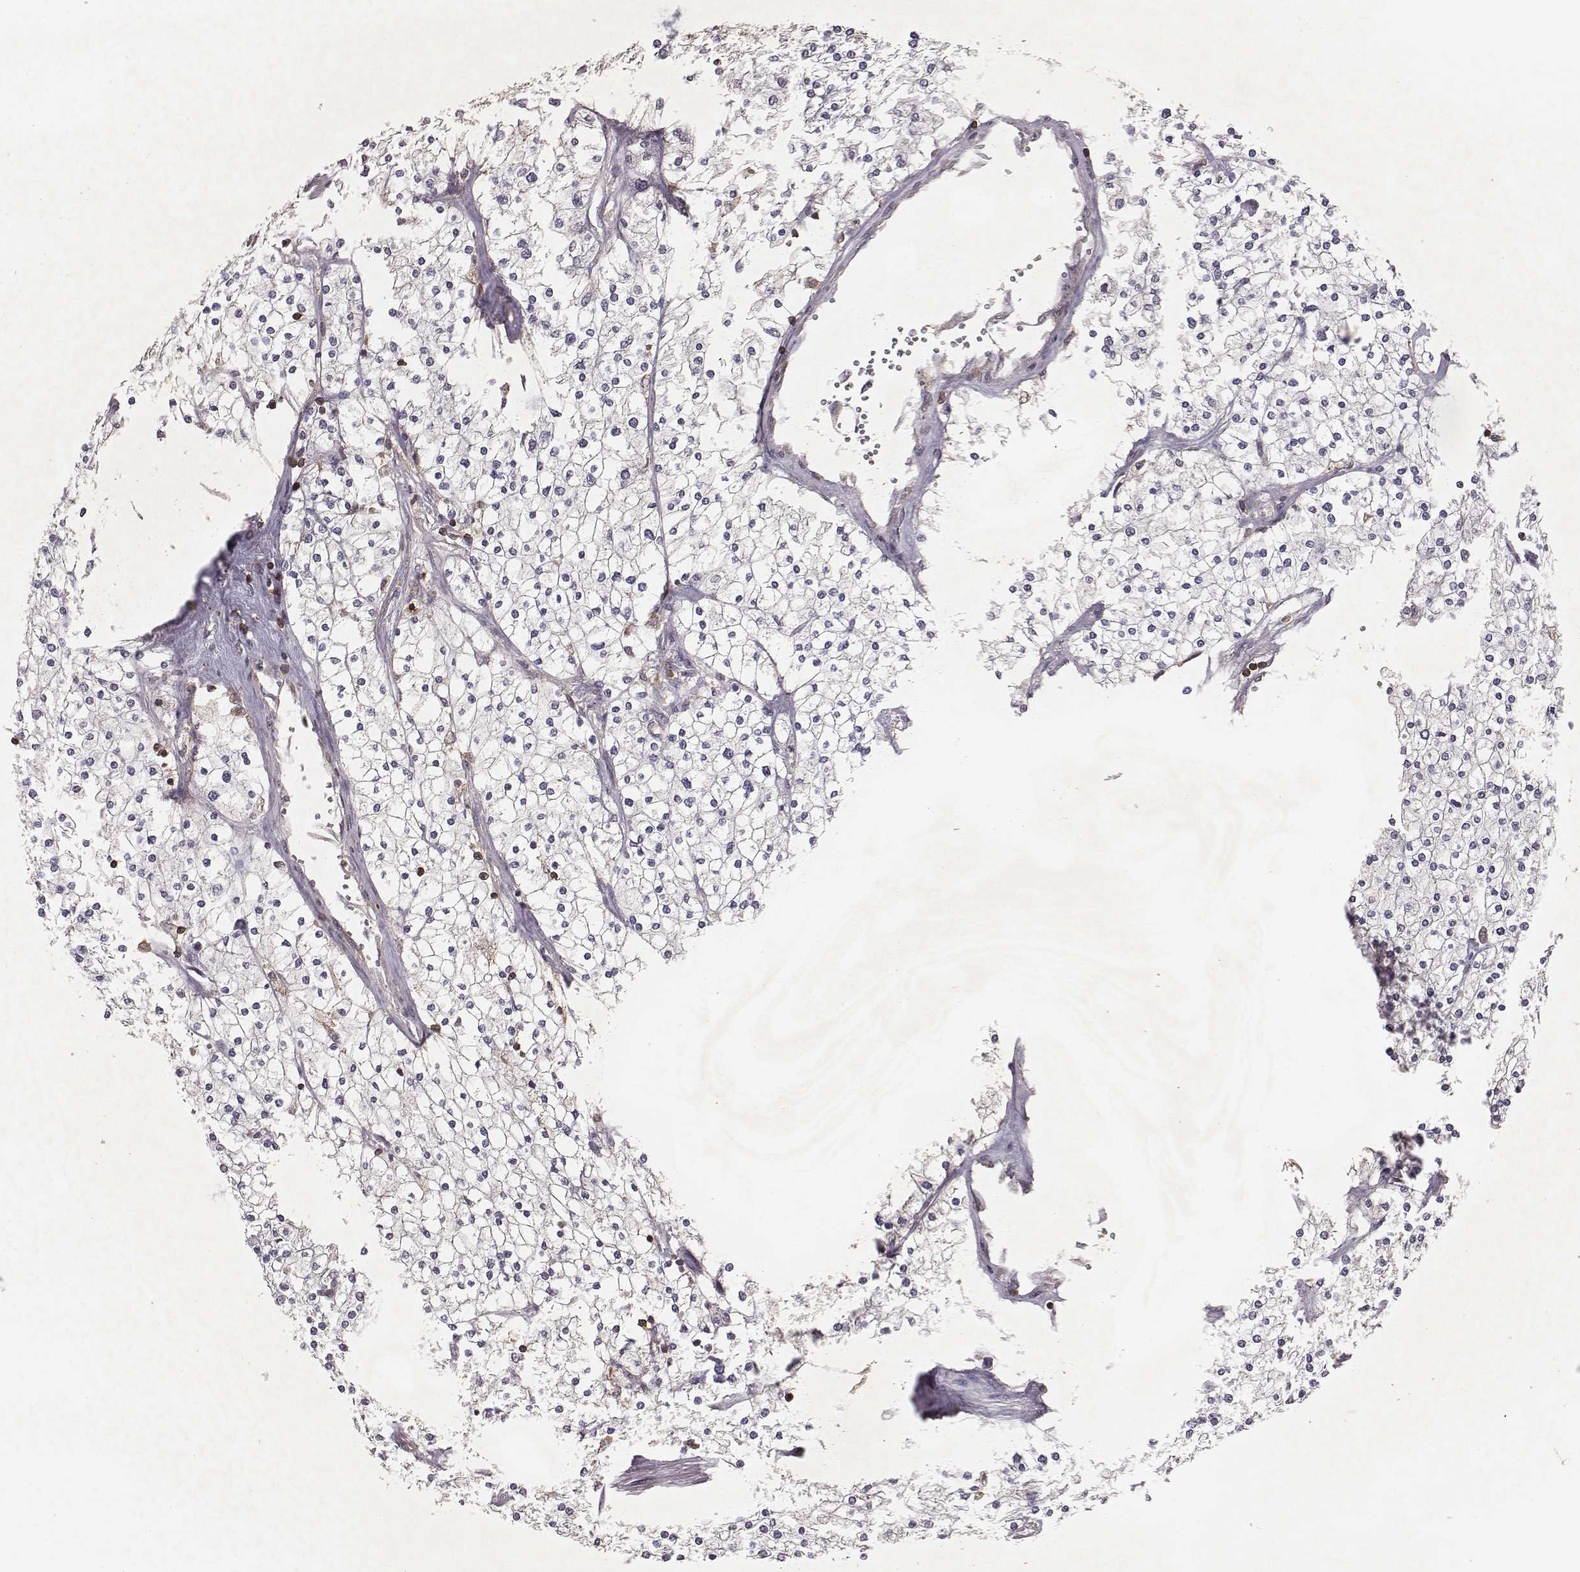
{"staining": {"intensity": "negative", "quantity": "none", "location": "none"}, "tissue": "renal cancer", "cell_type": "Tumor cells", "image_type": "cancer", "snomed": [{"axis": "morphology", "description": "Adenocarcinoma, NOS"}, {"axis": "topography", "description": "Kidney"}], "caption": "Tumor cells are negative for brown protein staining in renal cancer. The staining was performed using DAB to visualize the protein expression in brown, while the nuclei were stained in blue with hematoxylin (Magnification: 20x).", "gene": "PILRA", "patient": {"sex": "male", "age": 80}}